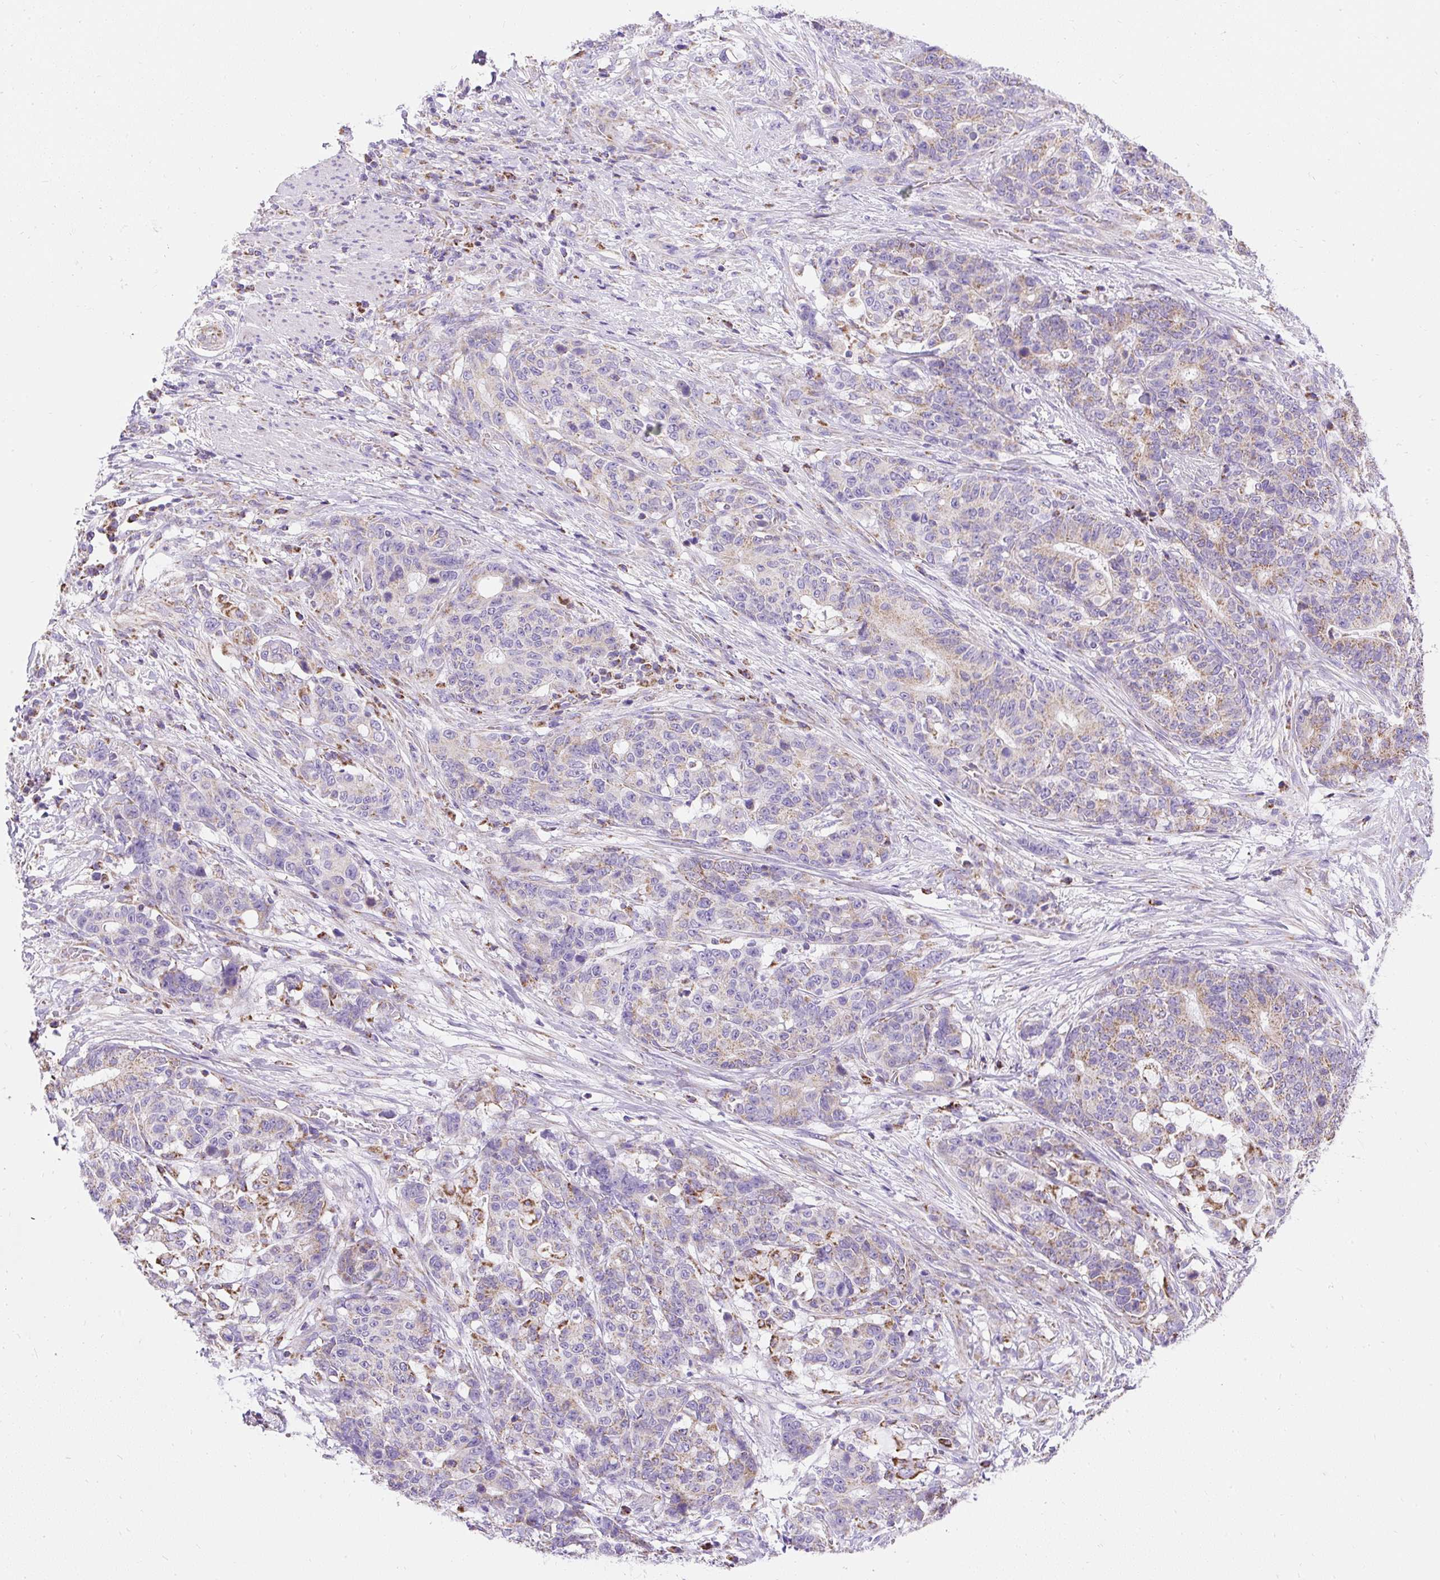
{"staining": {"intensity": "weak", "quantity": "<25%", "location": "cytoplasmic/membranous"}, "tissue": "stomach cancer", "cell_type": "Tumor cells", "image_type": "cancer", "snomed": [{"axis": "morphology", "description": "Normal tissue, NOS"}, {"axis": "morphology", "description": "Adenocarcinoma, NOS"}, {"axis": "topography", "description": "Stomach"}], "caption": "Immunohistochemical staining of stomach adenocarcinoma displays no significant positivity in tumor cells.", "gene": "DAAM2", "patient": {"sex": "female", "age": 64}}